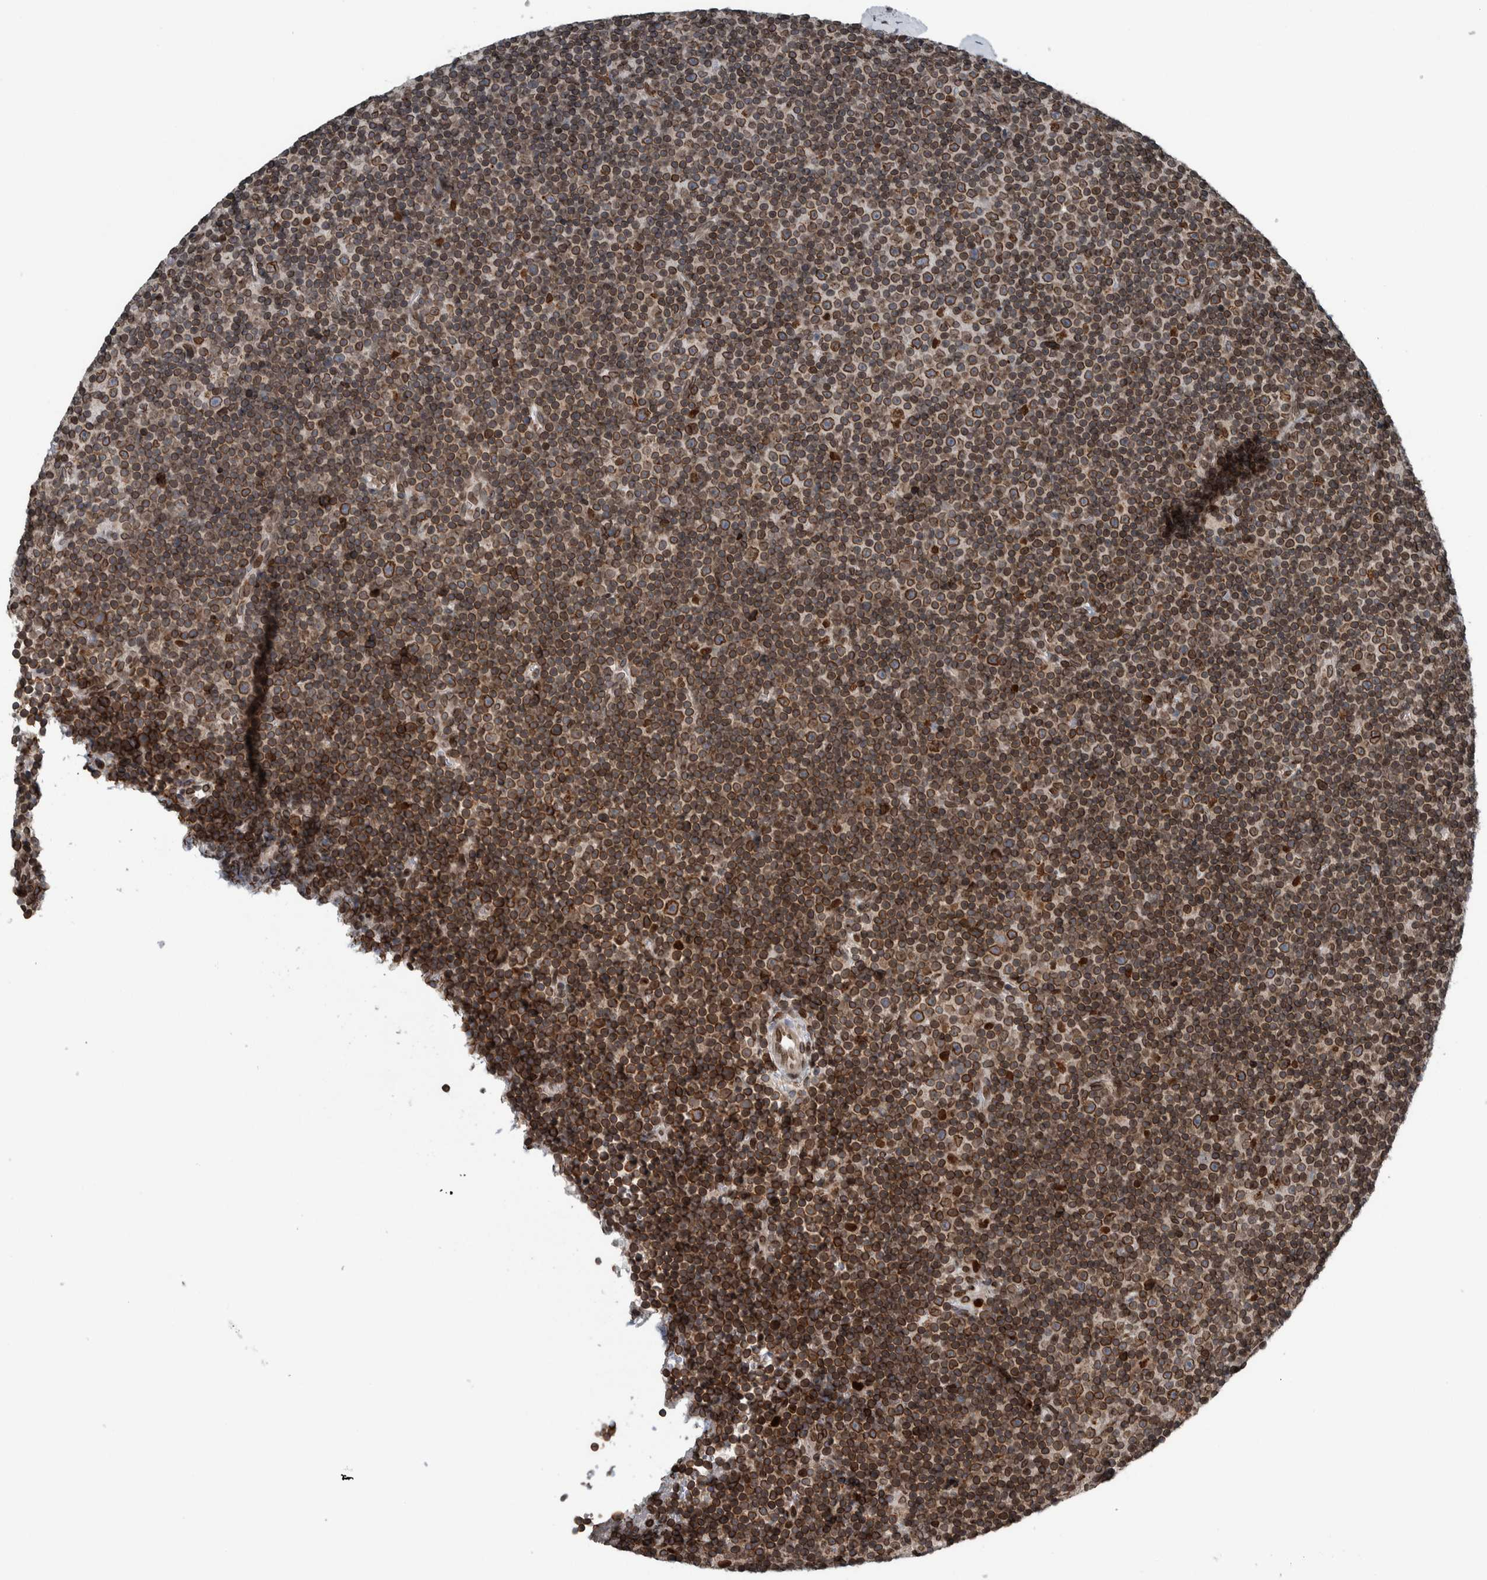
{"staining": {"intensity": "moderate", "quantity": ">75%", "location": "cytoplasmic/membranous,nuclear"}, "tissue": "lymphoma", "cell_type": "Tumor cells", "image_type": "cancer", "snomed": [{"axis": "morphology", "description": "Malignant lymphoma, non-Hodgkin's type, Low grade"}, {"axis": "topography", "description": "Lymph node"}], "caption": "Approximately >75% of tumor cells in human low-grade malignant lymphoma, non-Hodgkin's type demonstrate moderate cytoplasmic/membranous and nuclear protein positivity as visualized by brown immunohistochemical staining.", "gene": "FAM135B", "patient": {"sex": "female", "age": 67}}